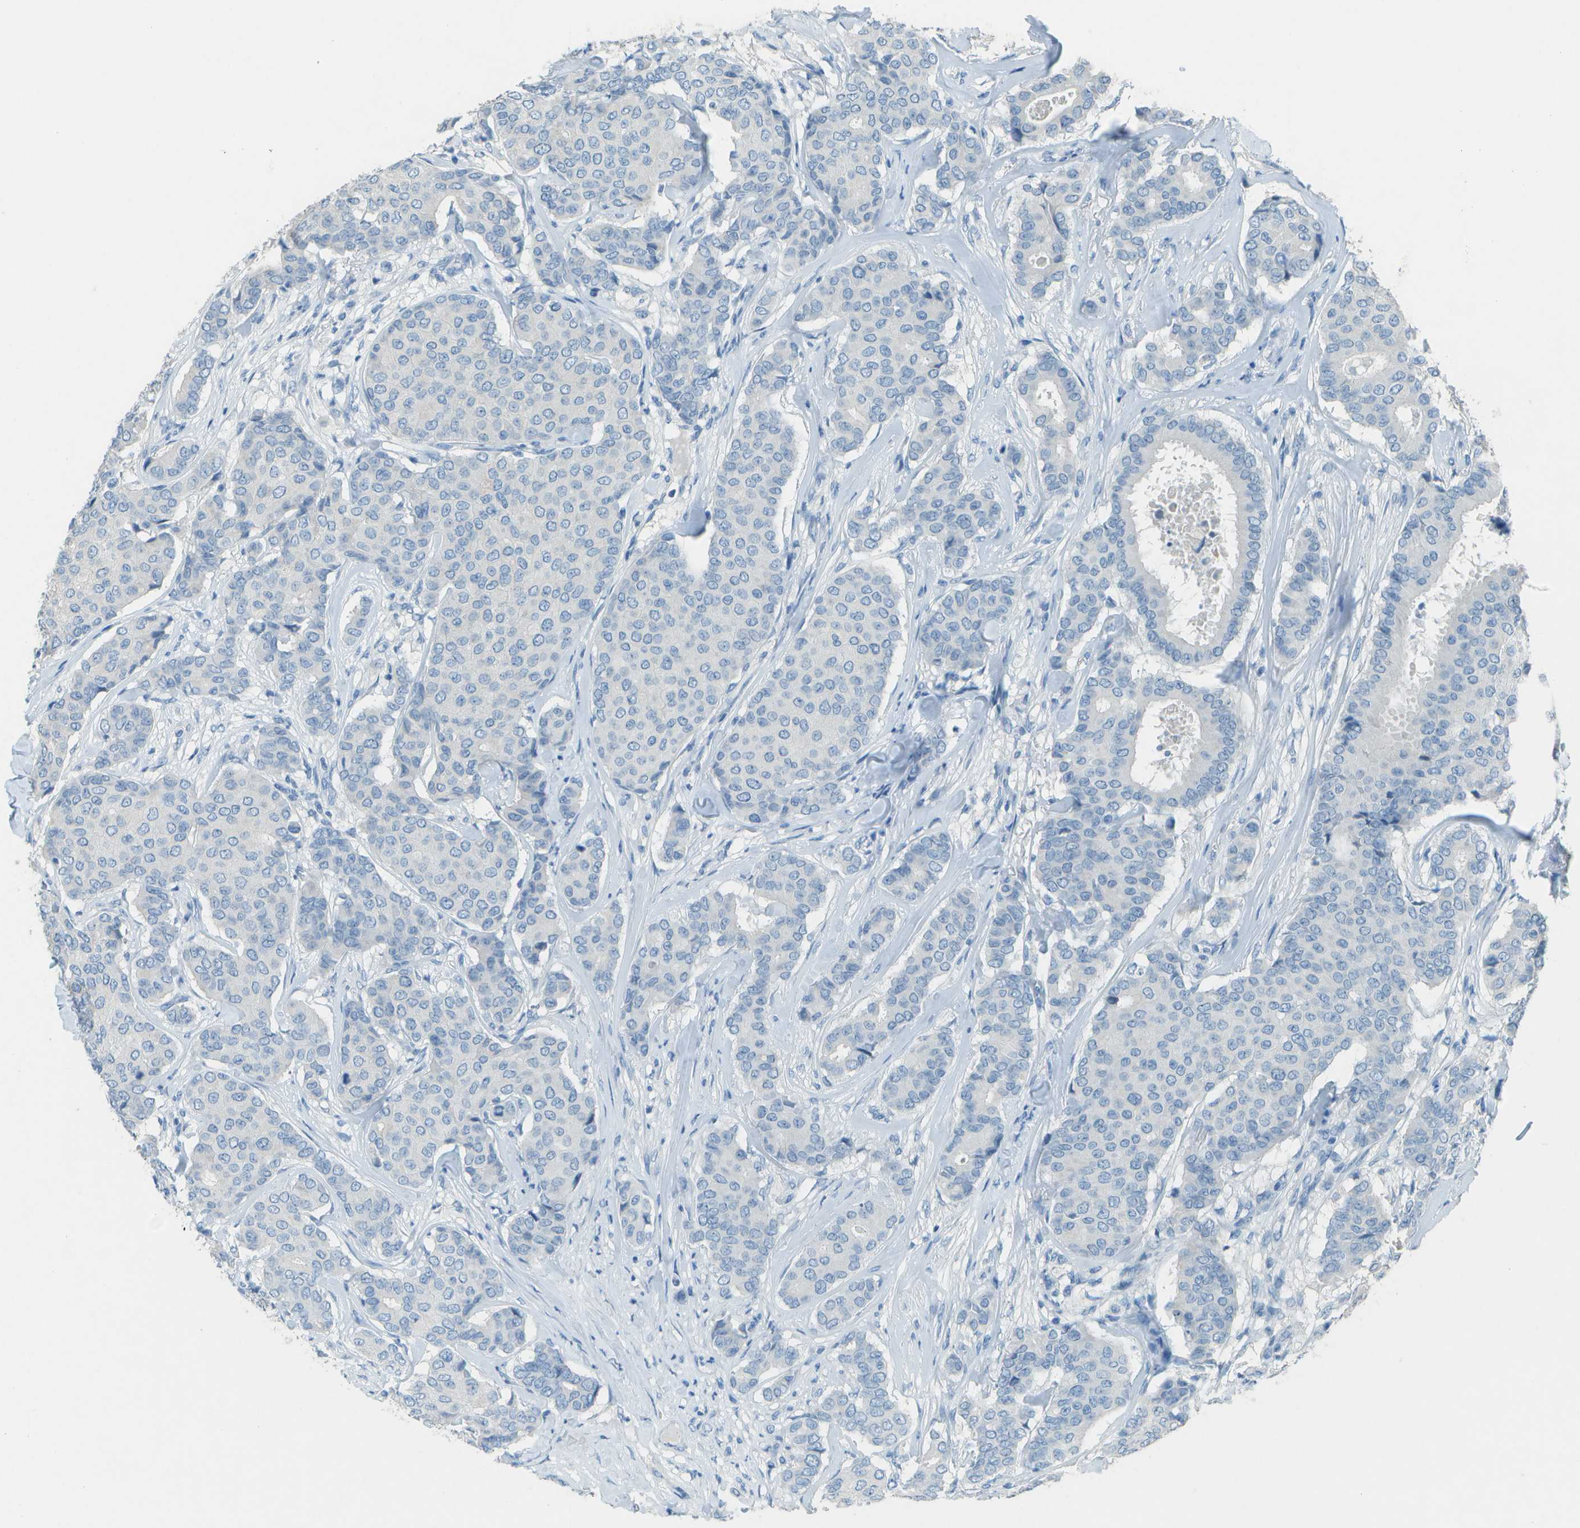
{"staining": {"intensity": "negative", "quantity": "none", "location": "none"}, "tissue": "breast cancer", "cell_type": "Tumor cells", "image_type": "cancer", "snomed": [{"axis": "morphology", "description": "Duct carcinoma"}, {"axis": "topography", "description": "Breast"}], "caption": "An image of intraductal carcinoma (breast) stained for a protein reveals no brown staining in tumor cells.", "gene": "LGI2", "patient": {"sex": "female", "age": 75}}